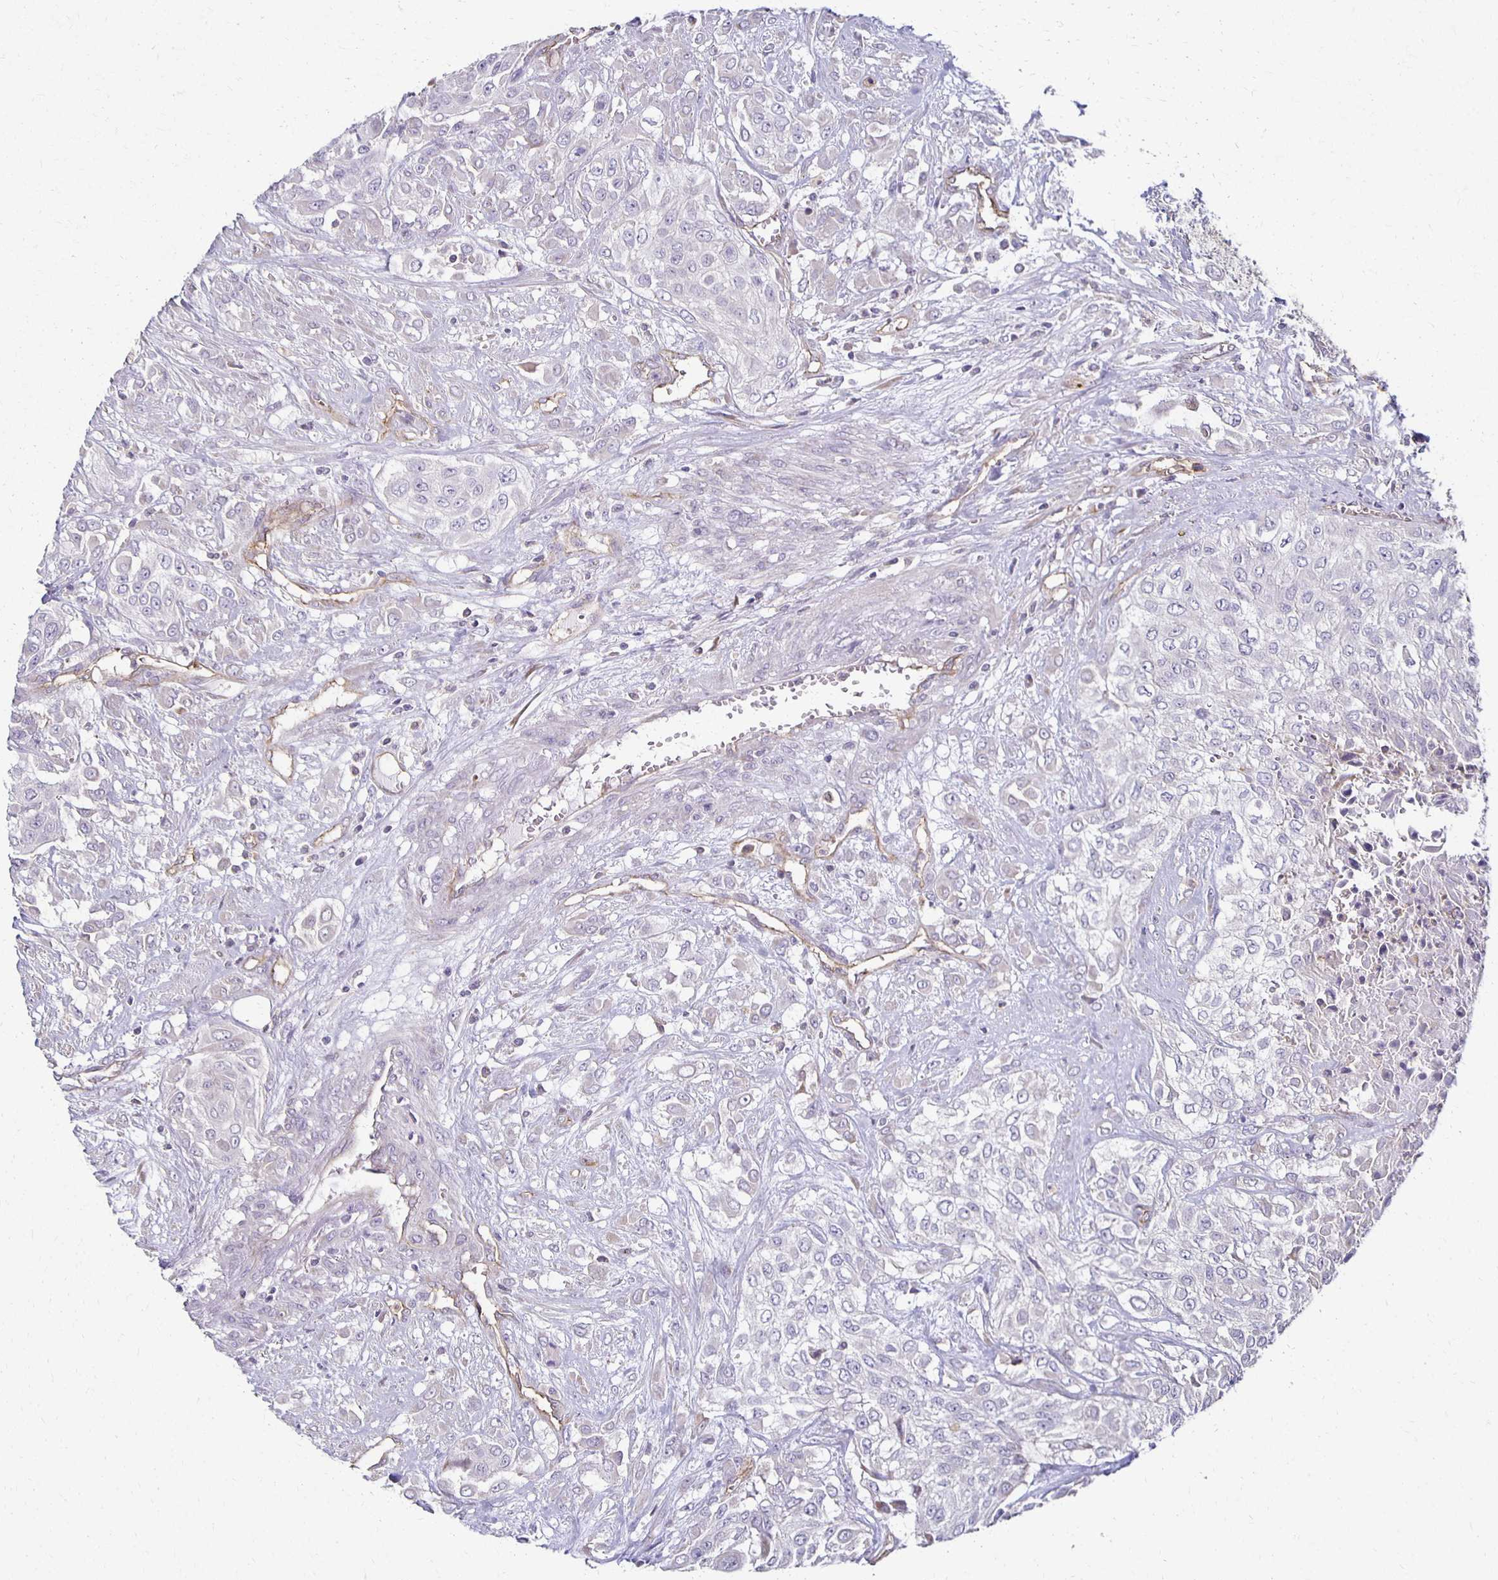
{"staining": {"intensity": "negative", "quantity": "none", "location": "none"}, "tissue": "urothelial cancer", "cell_type": "Tumor cells", "image_type": "cancer", "snomed": [{"axis": "morphology", "description": "Urothelial carcinoma, High grade"}, {"axis": "topography", "description": "Urinary bladder"}], "caption": "The histopathology image exhibits no significant staining in tumor cells of high-grade urothelial carcinoma.", "gene": "GPX4", "patient": {"sex": "male", "age": 57}}